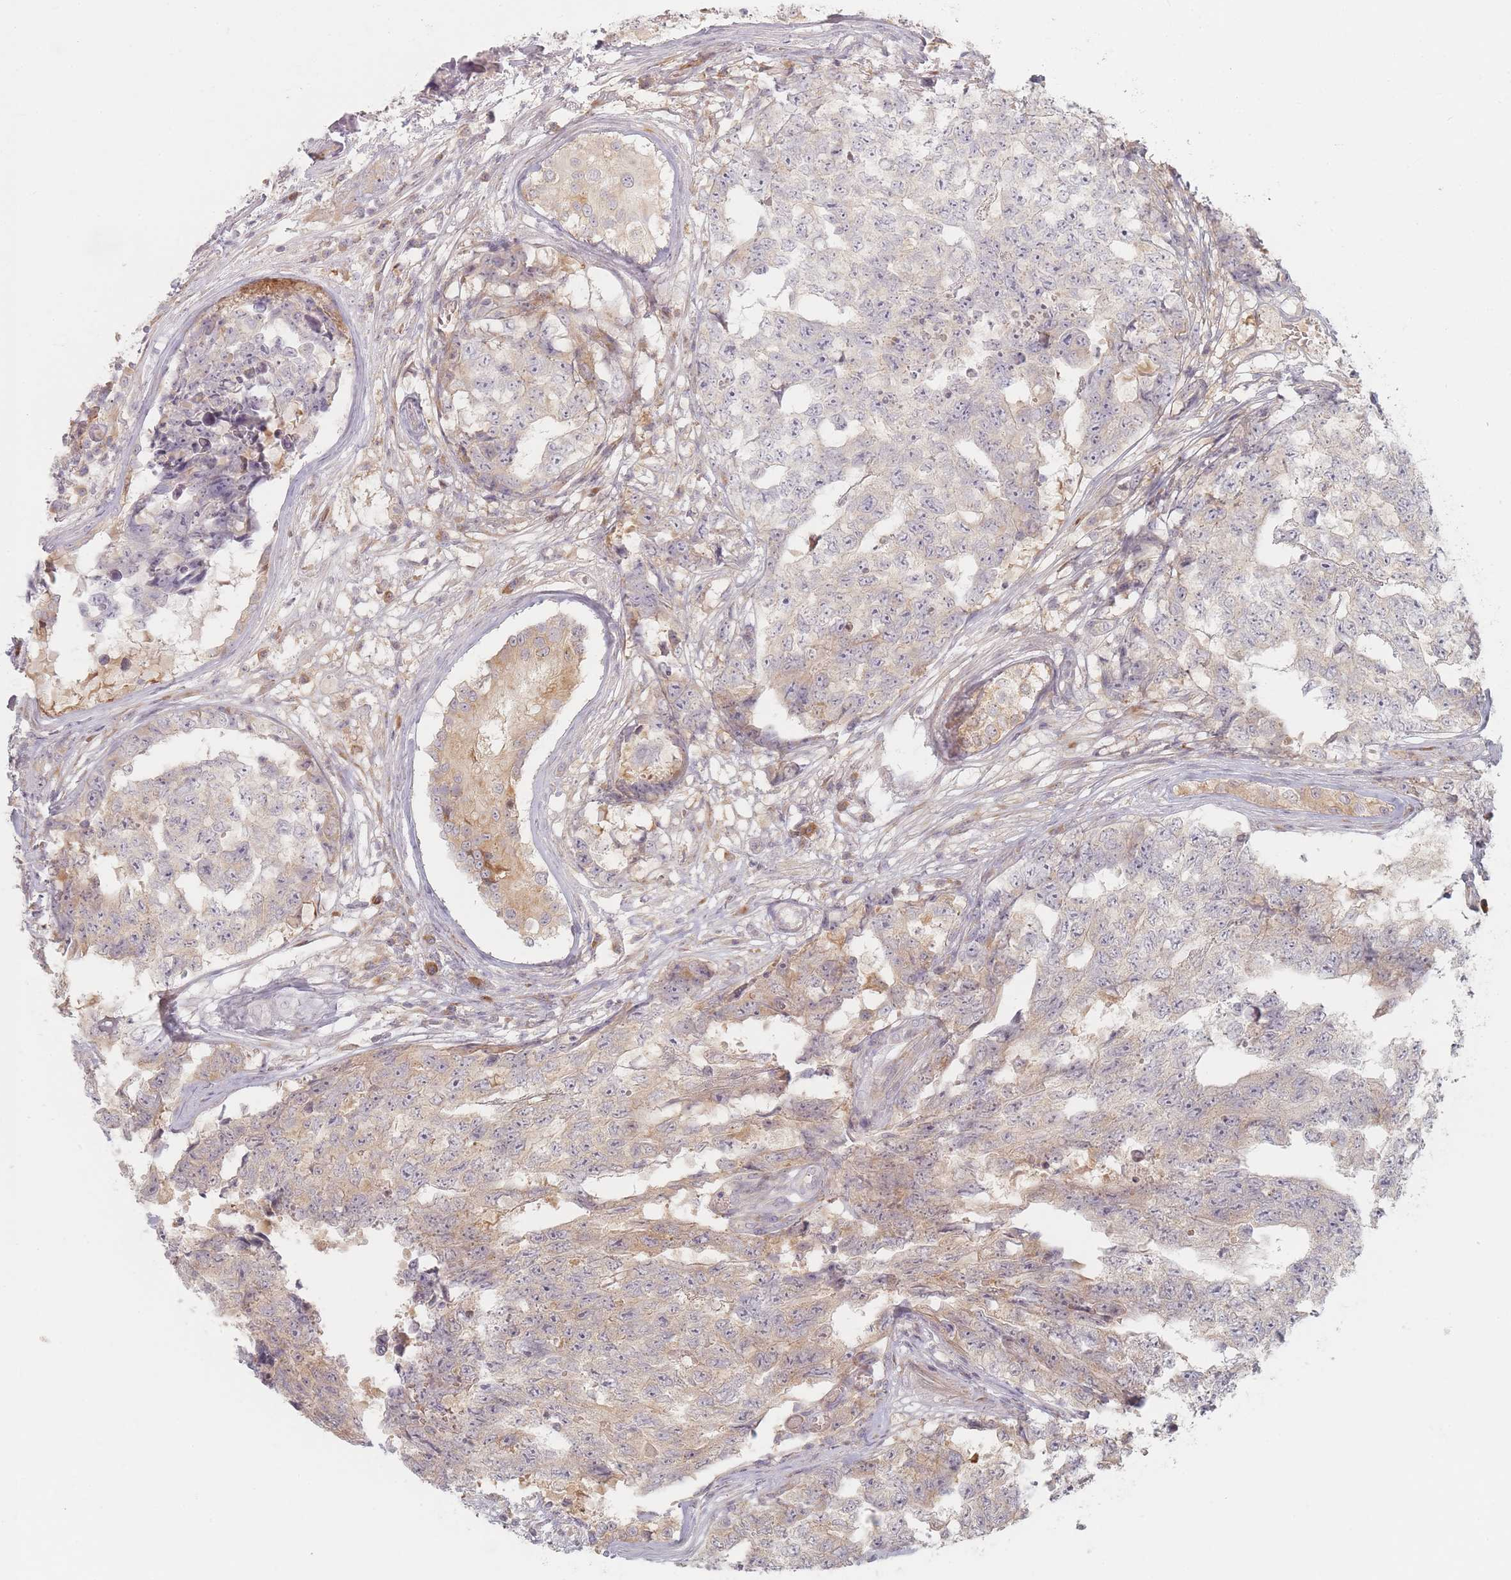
{"staining": {"intensity": "weak", "quantity": "25%-75%", "location": "cytoplasmic/membranous"}, "tissue": "testis cancer", "cell_type": "Tumor cells", "image_type": "cancer", "snomed": [{"axis": "morphology", "description": "Carcinoma, Embryonal, NOS"}, {"axis": "topography", "description": "Testis"}], "caption": "This histopathology image exhibits IHC staining of testis embryonal carcinoma, with low weak cytoplasmic/membranous positivity in approximately 25%-75% of tumor cells.", "gene": "ZKSCAN7", "patient": {"sex": "male", "age": 25}}